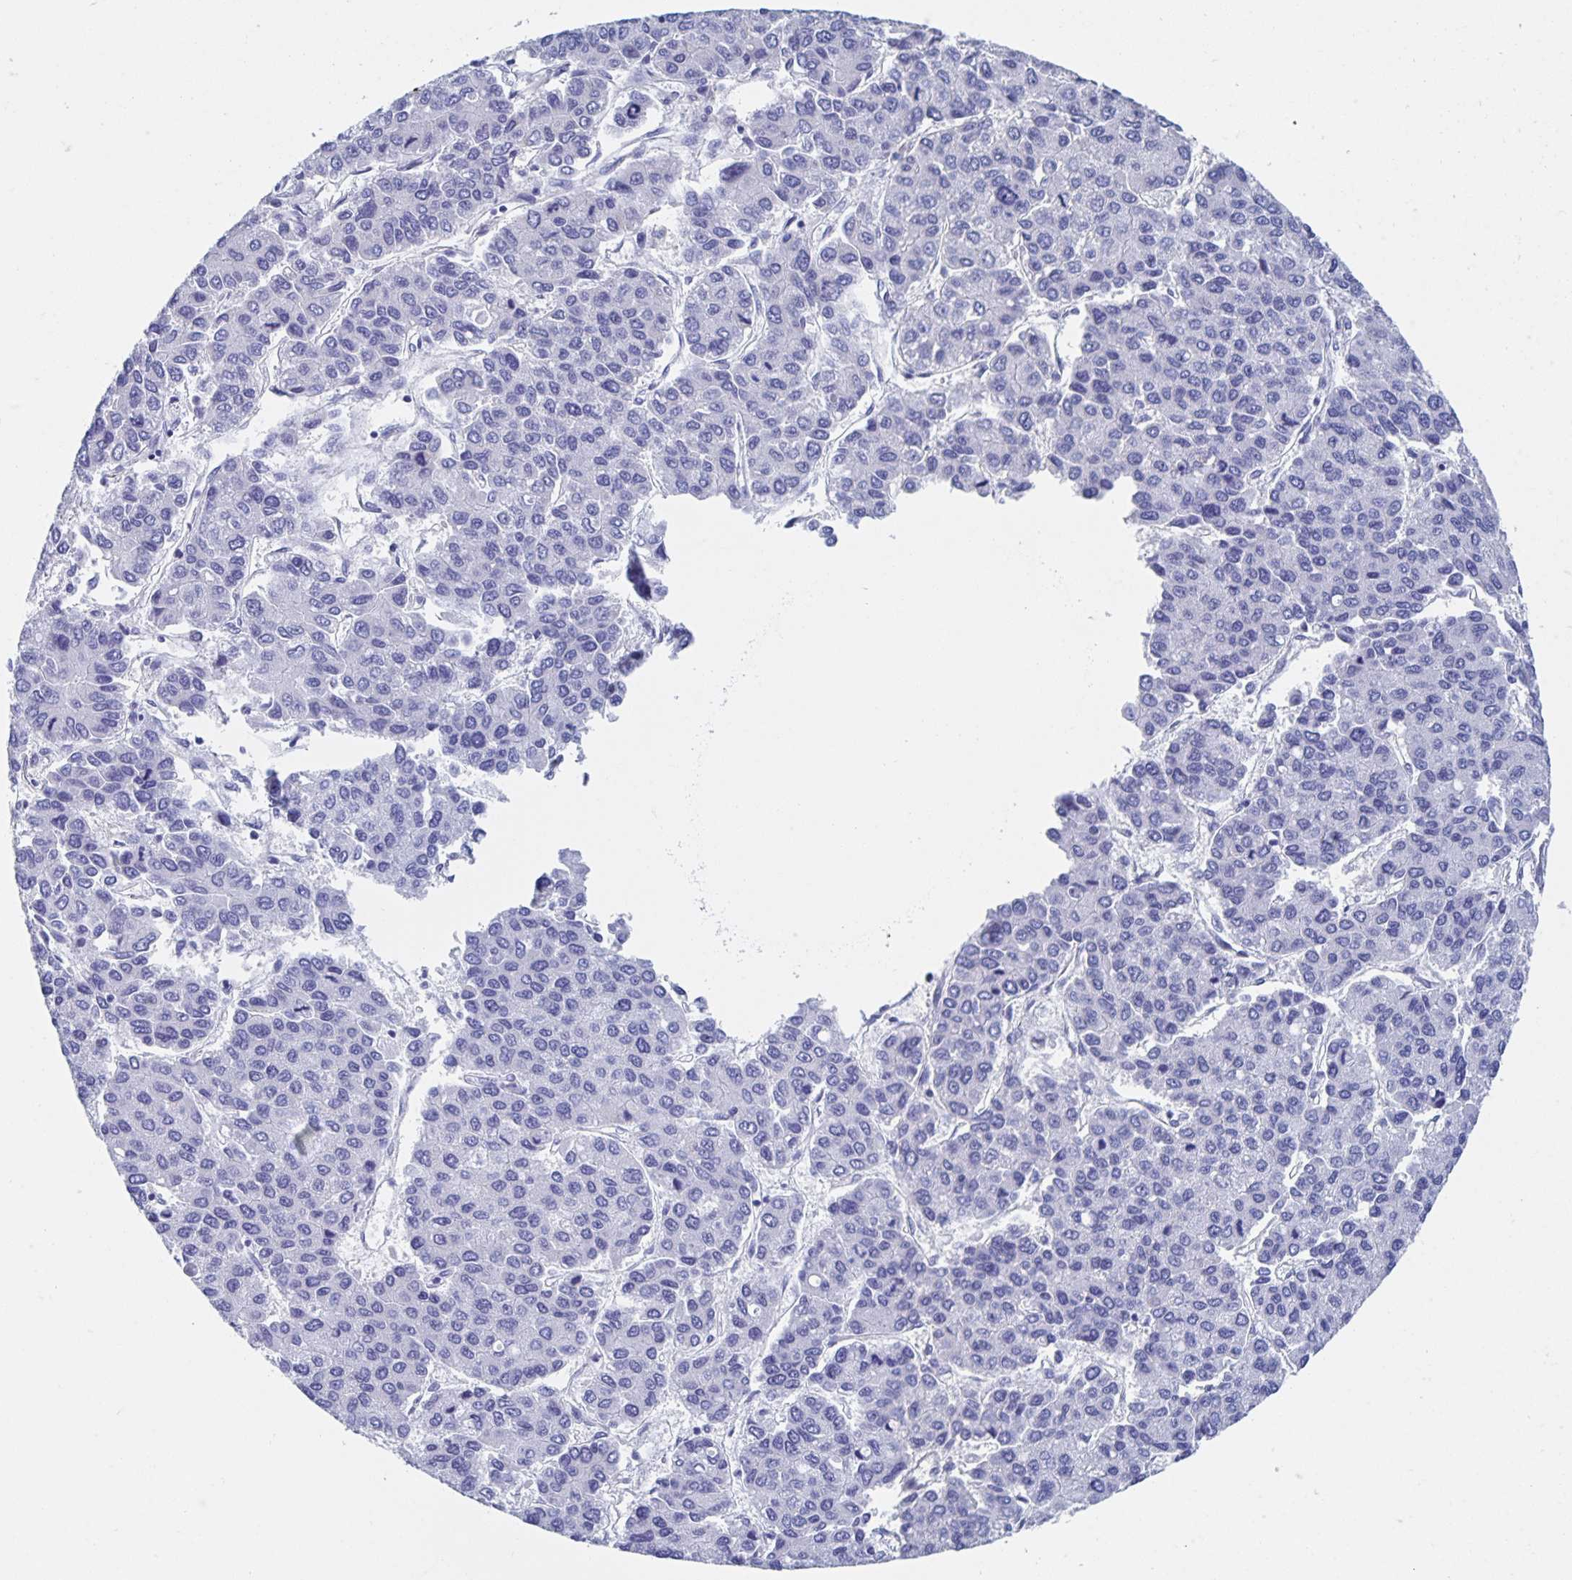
{"staining": {"intensity": "negative", "quantity": "none", "location": "none"}, "tissue": "liver cancer", "cell_type": "Tumor cells", "image_type": "cancer", "snomed": [{"axis": "morphology", "description": "Carcinoma, Hepatocellular, NOS"}, {"axis": "topography", "description": "Liver"}], "caption": "There is no significant positivity in tumor cells of liver hepatocellular carcinoma.", "gene": "DMBT1", "patient": {"sex": "female", "age": 66}}